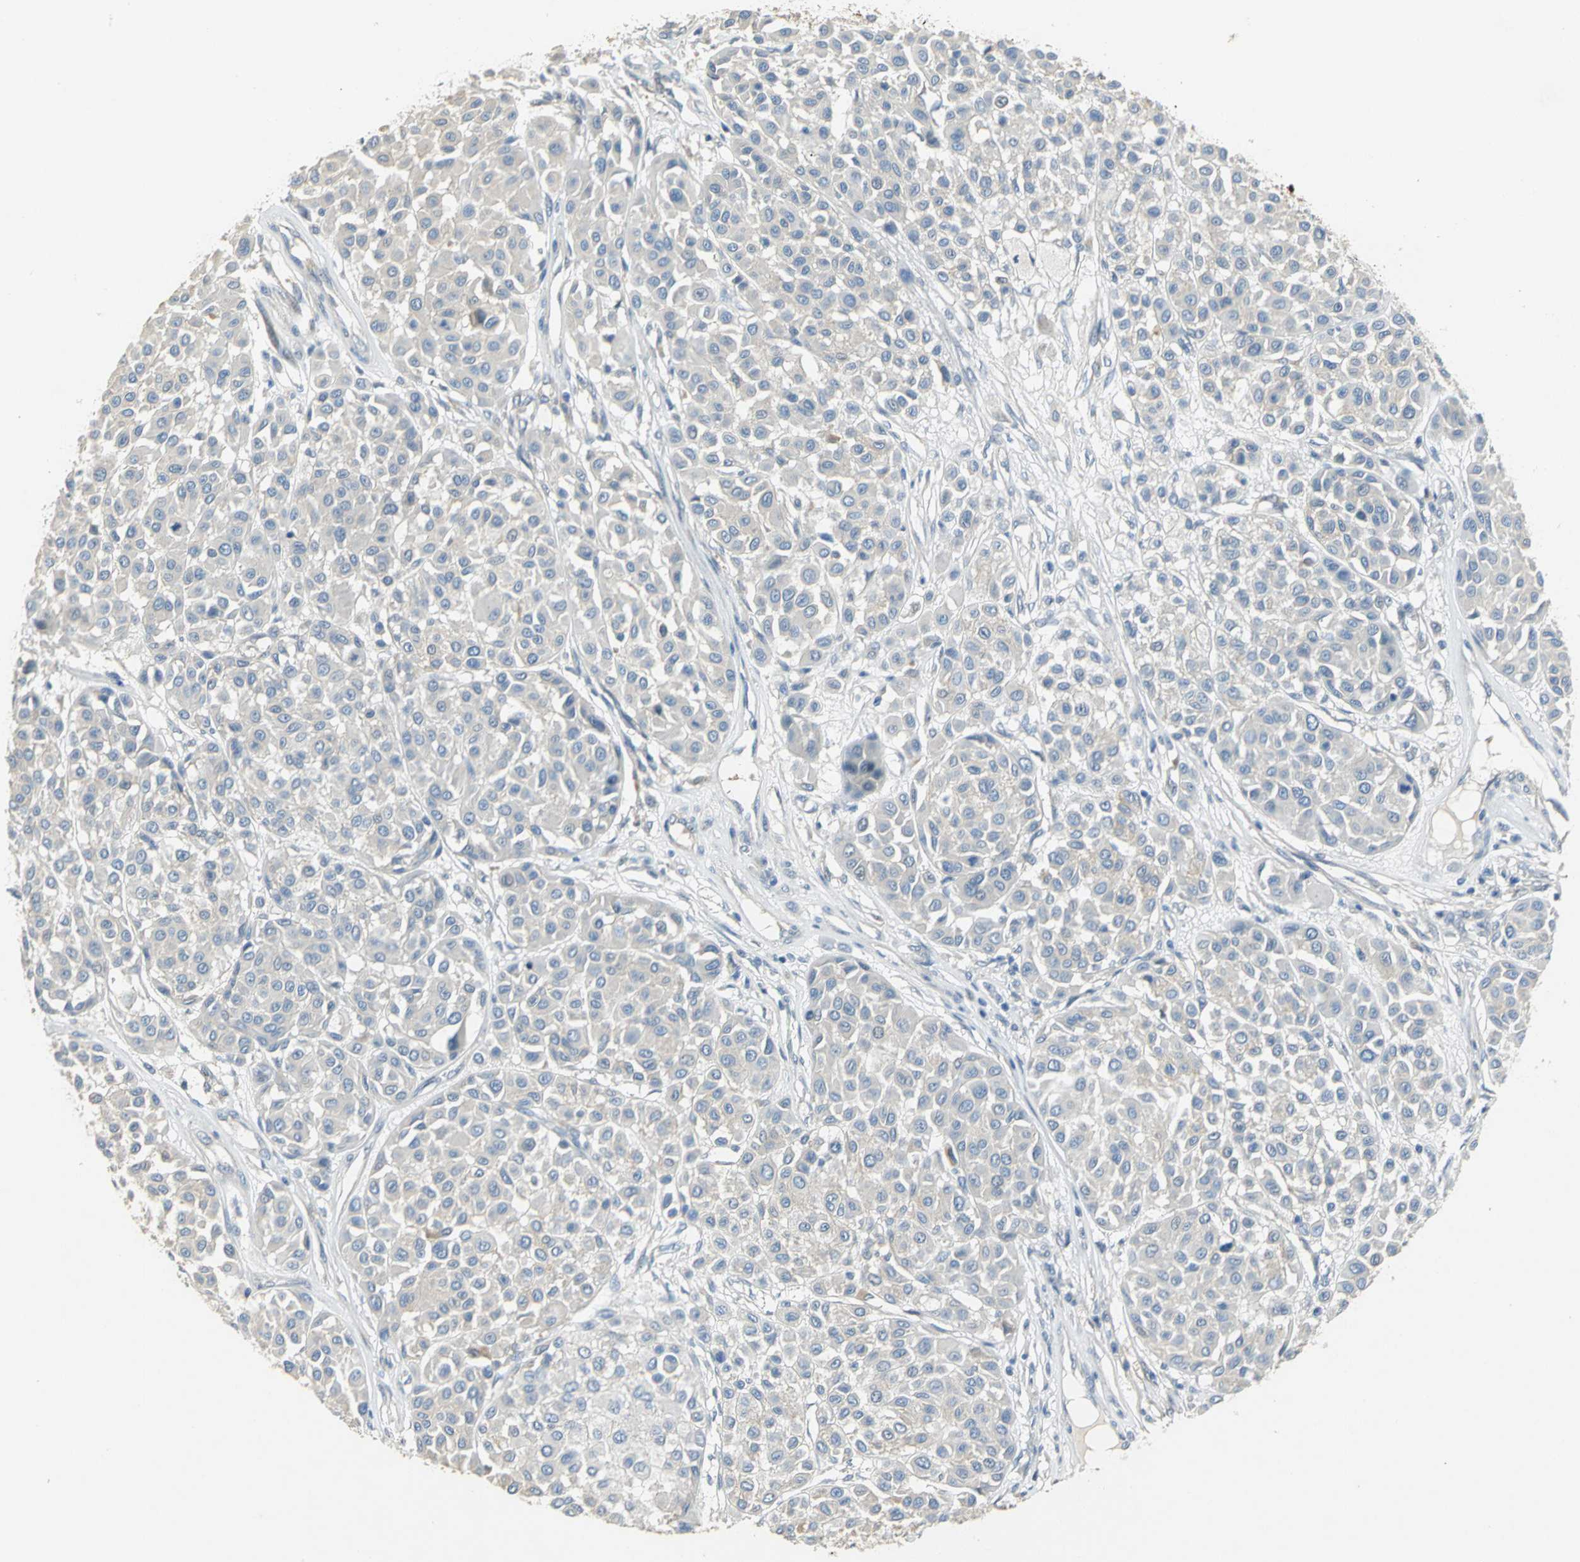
{"staining": {"intensity": "negative", "quantity": "none", "location": "none"}, "tissue": "melanoma", "cell_type": "Tumor cells", "image_type": "cancer", "snomed": [{"axis": "morphology", "description": "Malignant melanoma, Metastatic site"}, {"axis": "topography", "description": "Soft tissue"}], "caption": "Human melanoma stained for a protein using immunohistochemistry exhibits no staining in tumor cells.", "gene": "IL17RB", "patient": {"sex": "male", "age": 41}}